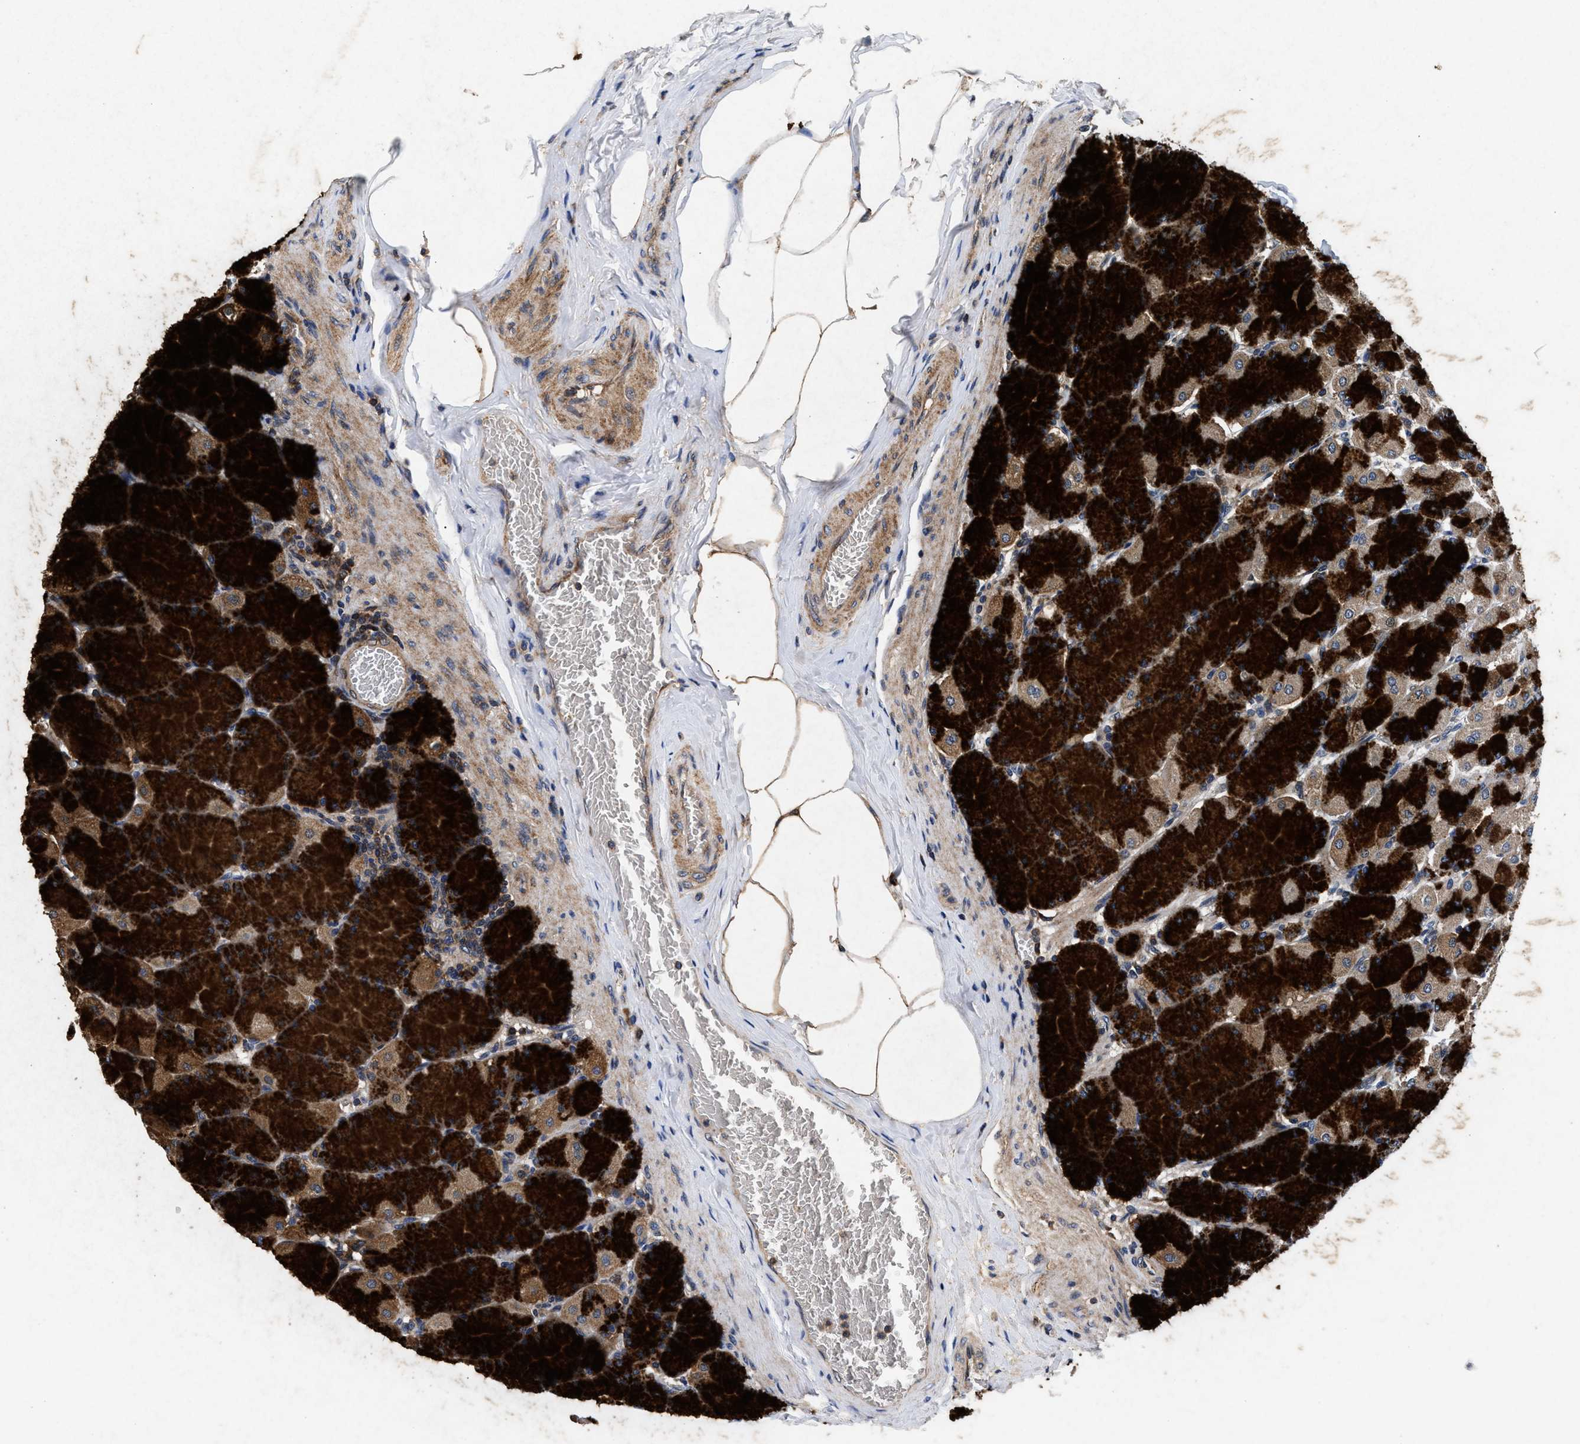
{"staining": {"intensity": "strong", "quantity": ">75%", "location": "cytoplasmic/membranous"}, "tissue": "stomach", "cell_type": "Glandular cells", "image_type": "normal", "snomed": [{"axis": "morphology", "description": "Normal tissue, NOS"}, {"axis": "topography", "description": "Stomach, upper"}], "caption": "IHC of normal stomach exhibits high levels of strong cytoplasmic/membranous positivity in about >75% of glandular cells.", "gene": "NFKB2", "patient": {"sex": "female", "age": 56}}